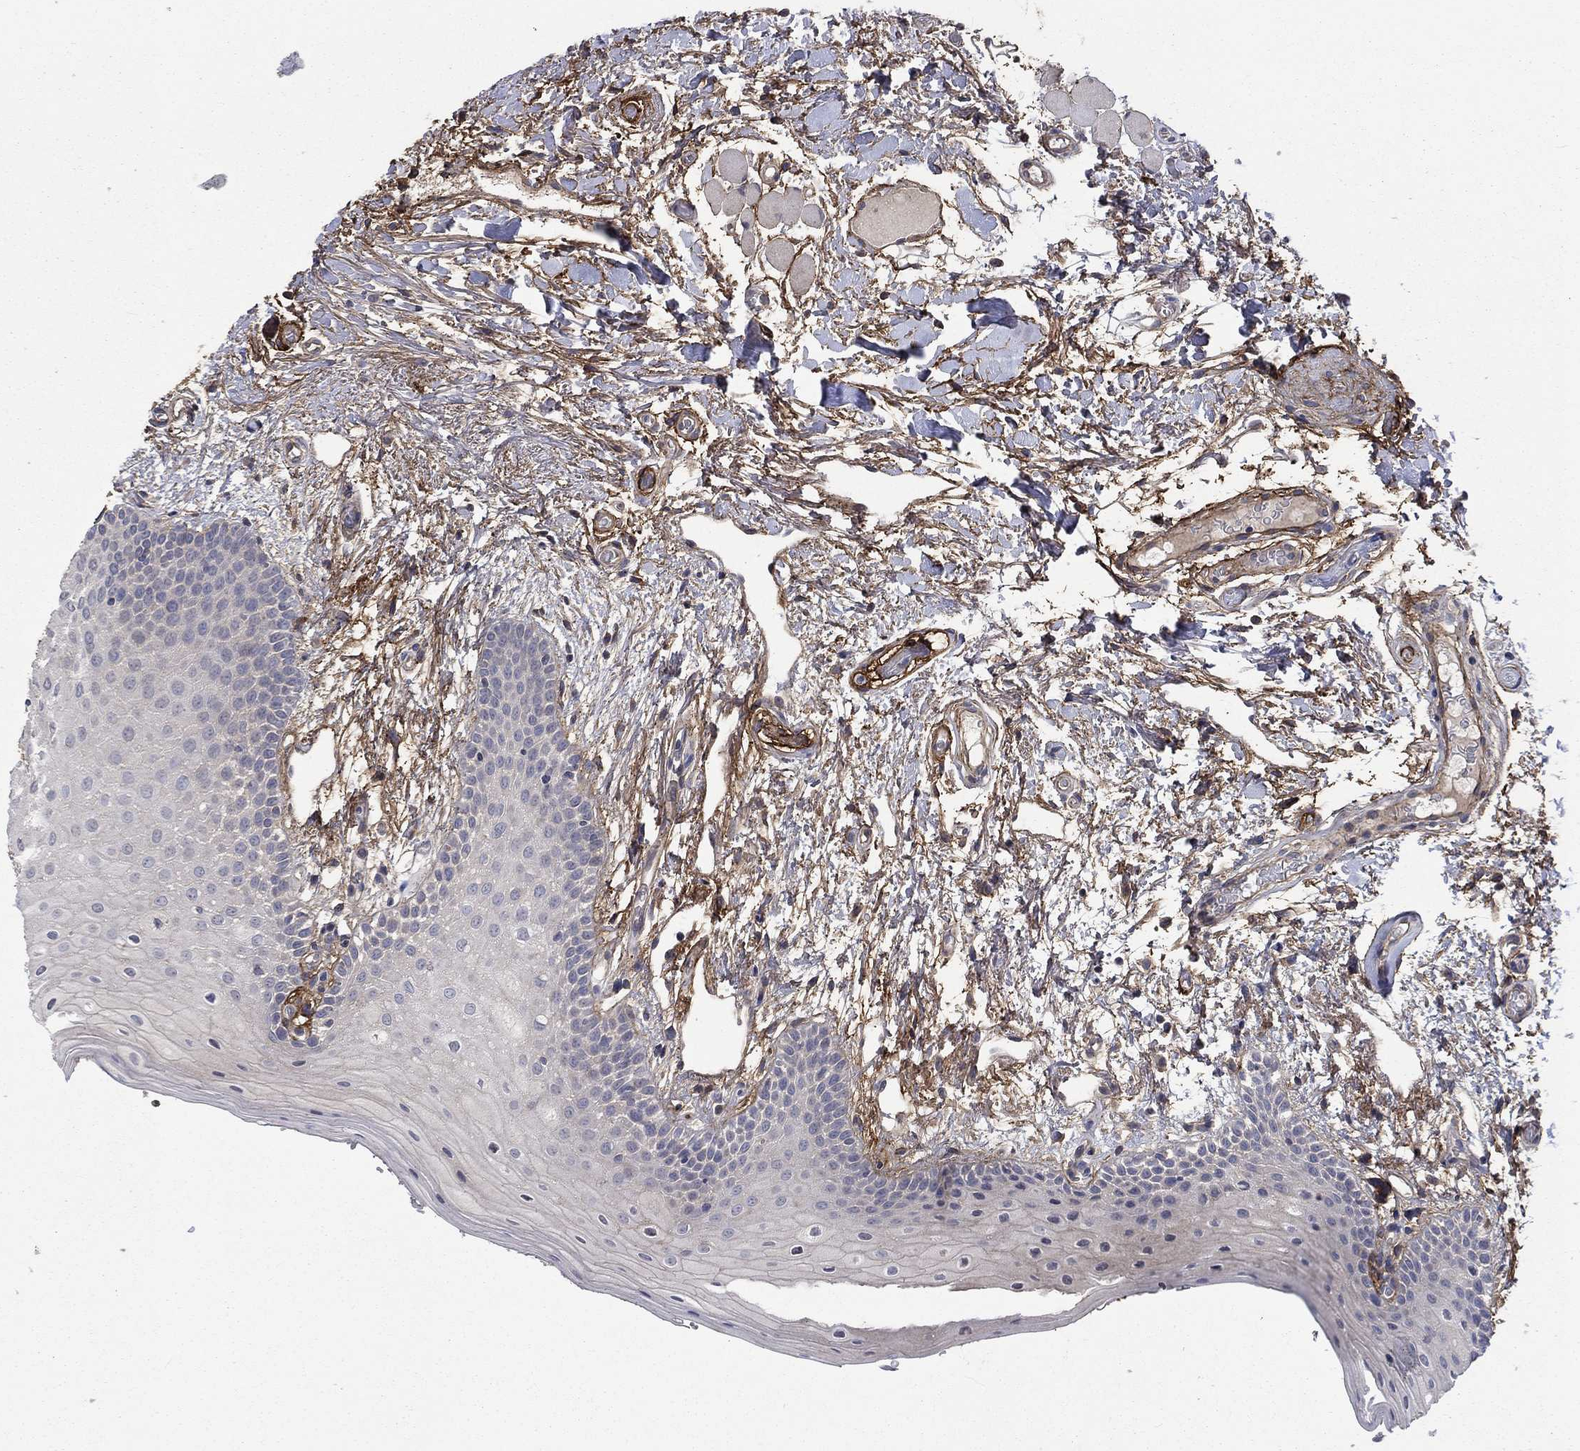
{"staining": {"intensity": "negative", "quantity": "none", "location": "none"}, "tissue": "oral mucosa", "cell_type": "Squamous epithelial cells", "image_type": "normal", "snomed": [{"axis": "morphology", "description": "Normal tissue, NOS"}, {"axis": "topography", "description": "Oral tissue"}, {"axis": "topography", "description": "Tounge, NOS"}], "caption": "Protein analysis of benign oral mucosa exhibits no significant positivity in squamous epithelial cells.", "gene": "VCAN", "patient": {"sex": "female", "age": 86}}